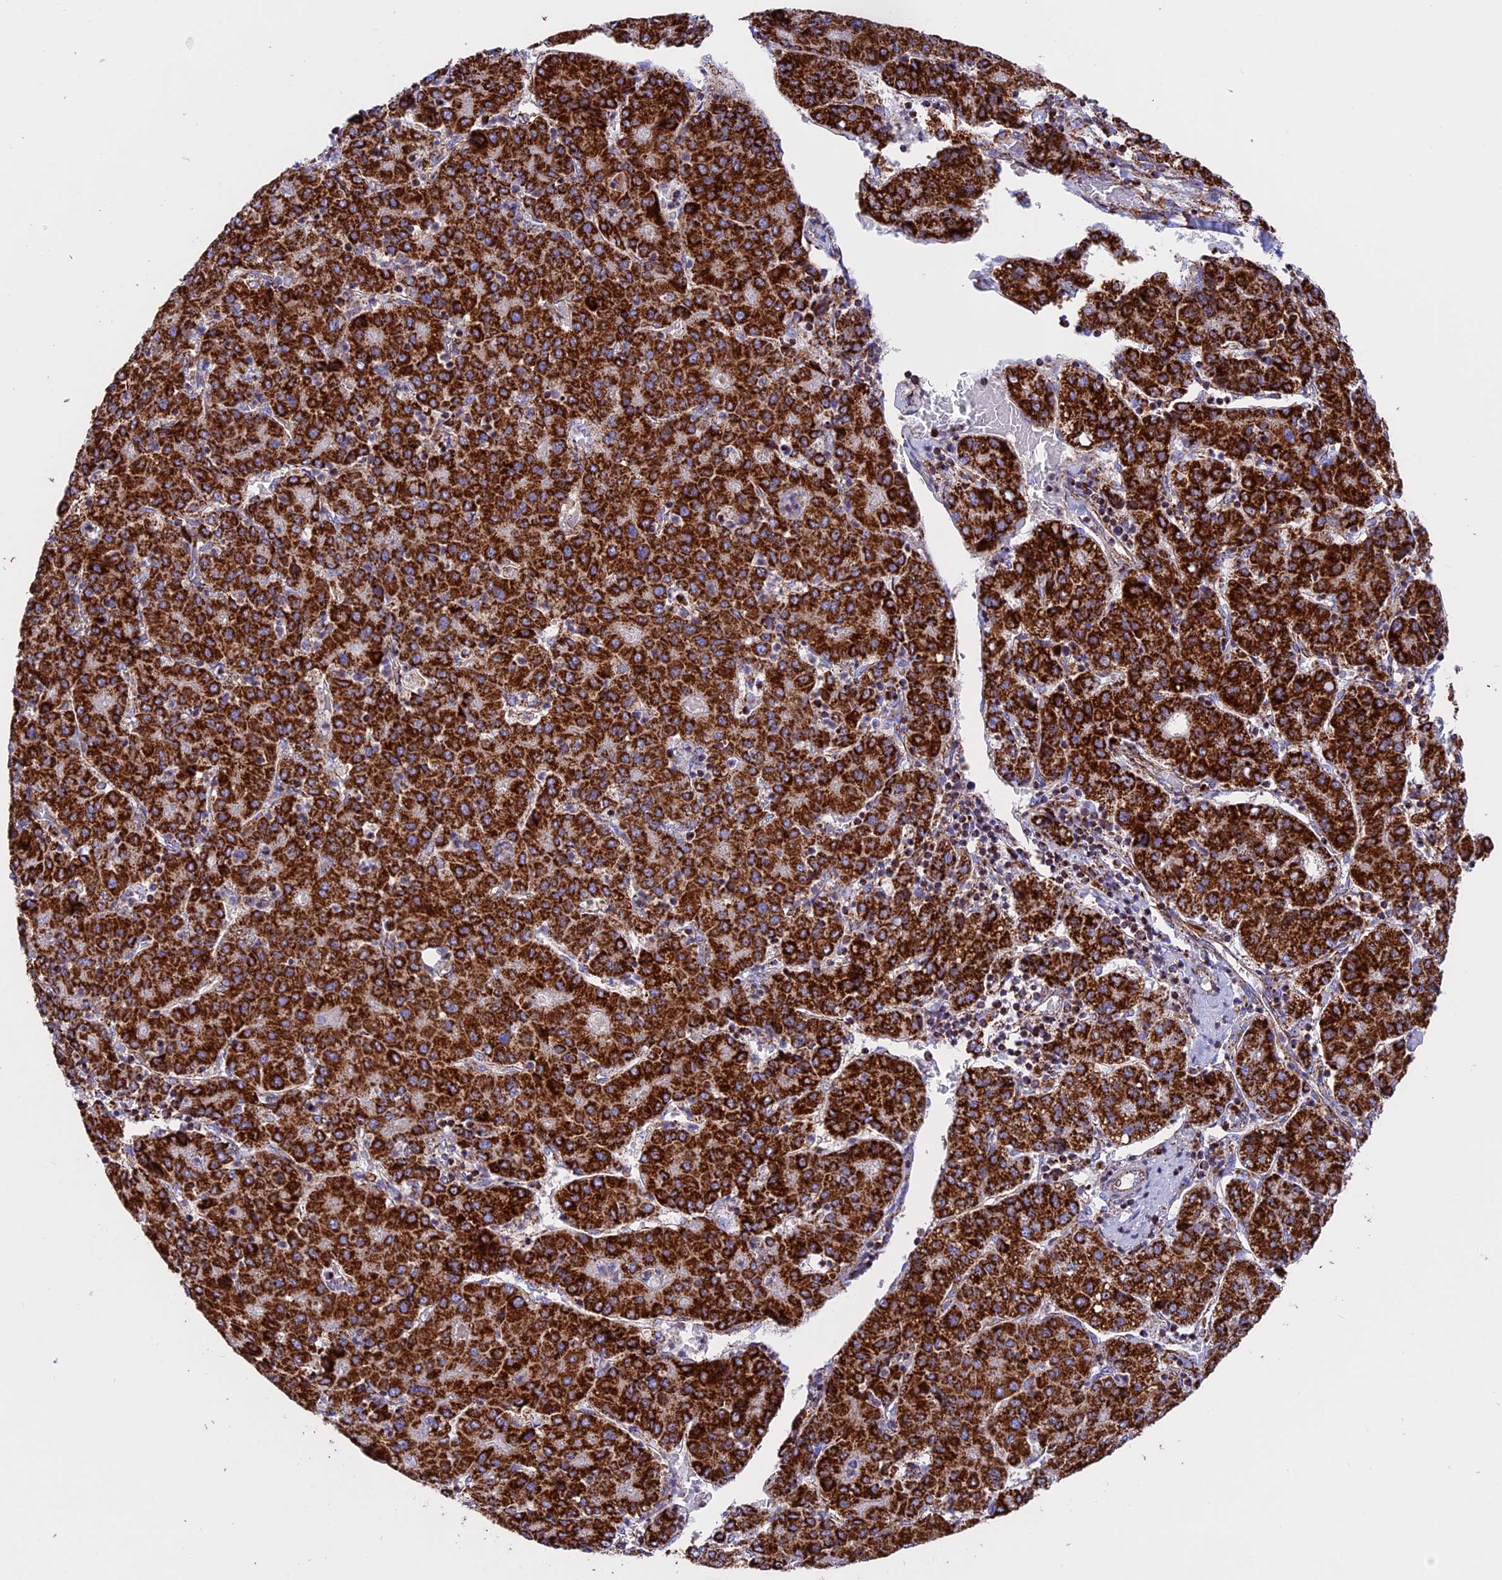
{"staining": {"intensity": "strong", "quantity": ">75%", "location": "cytoplasmic/membranous"}, "tissue": "liver cancer", "cell_type": "Tumor cells", "image_type": "cancer", "snomed": [{"axis": "morphology", "description": "Carcinoma, Hepatocellular, NOS"}, {"axis": "topography", "description": "Liver"}], "caption": "Strong cytoplasmic/membranous expression for a protein is seen in about >75% of tumor cells of liver hepatocellular carcinoma using immunohistochemistry.", "gene": "UQCRB", "patient": {"sex": "male", "age": 65}}